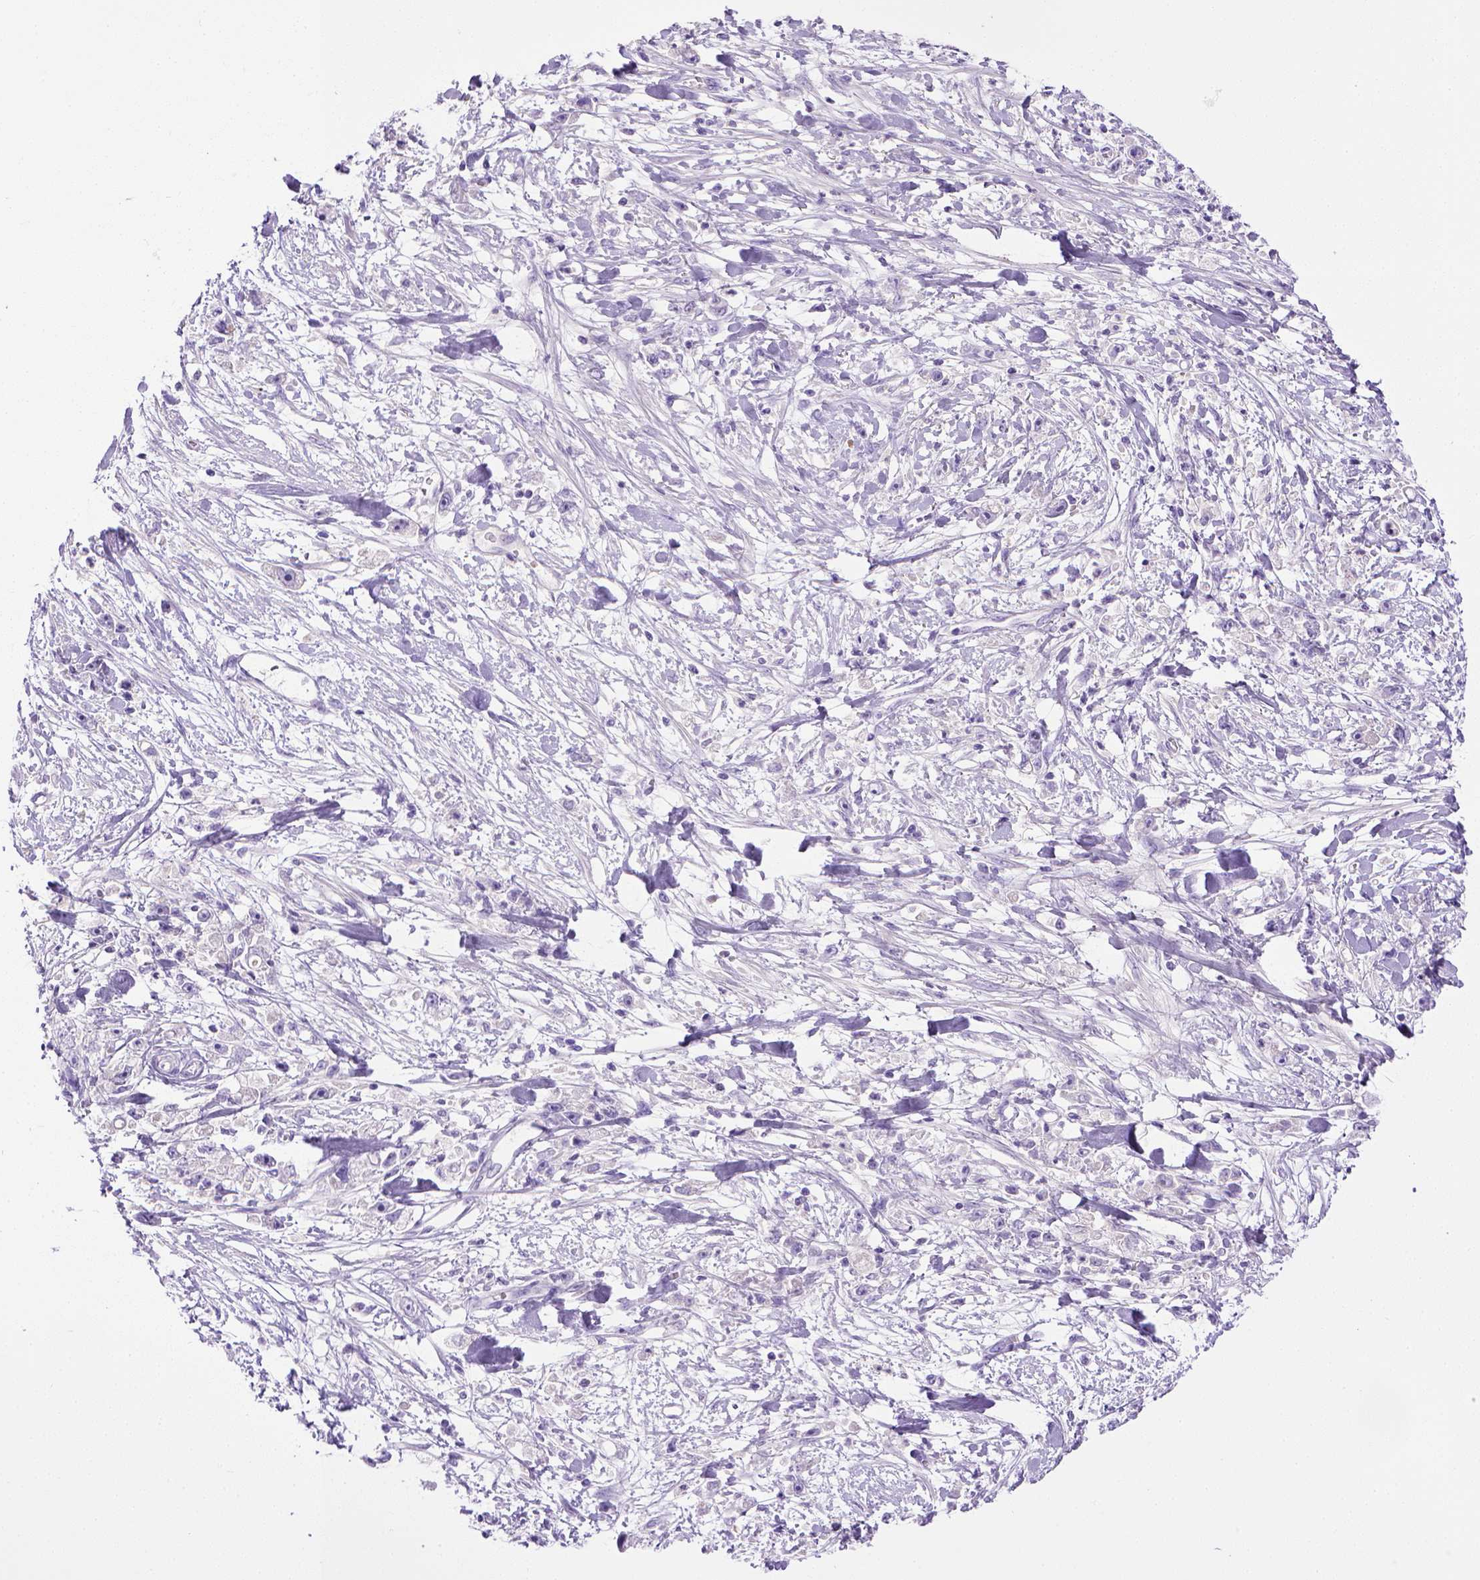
{"staining": {"intensity": "negative", "quantity": "none", "location": "none"}, "tissue": "stomach cancer", "cell_type": "Tumor cells", "image_type": "cancer", "snomed": [{"axis": "morphology", "description": "Adenocarcinoma, NOS"}, {"axis": "topography", "description": "Stomach"}], "caption": "The image reveals no significant positivity in tumor cells of stomach adenocarcinoma.", "gene": "BAAT", "patient": {"sex": "female", "age": 59}}